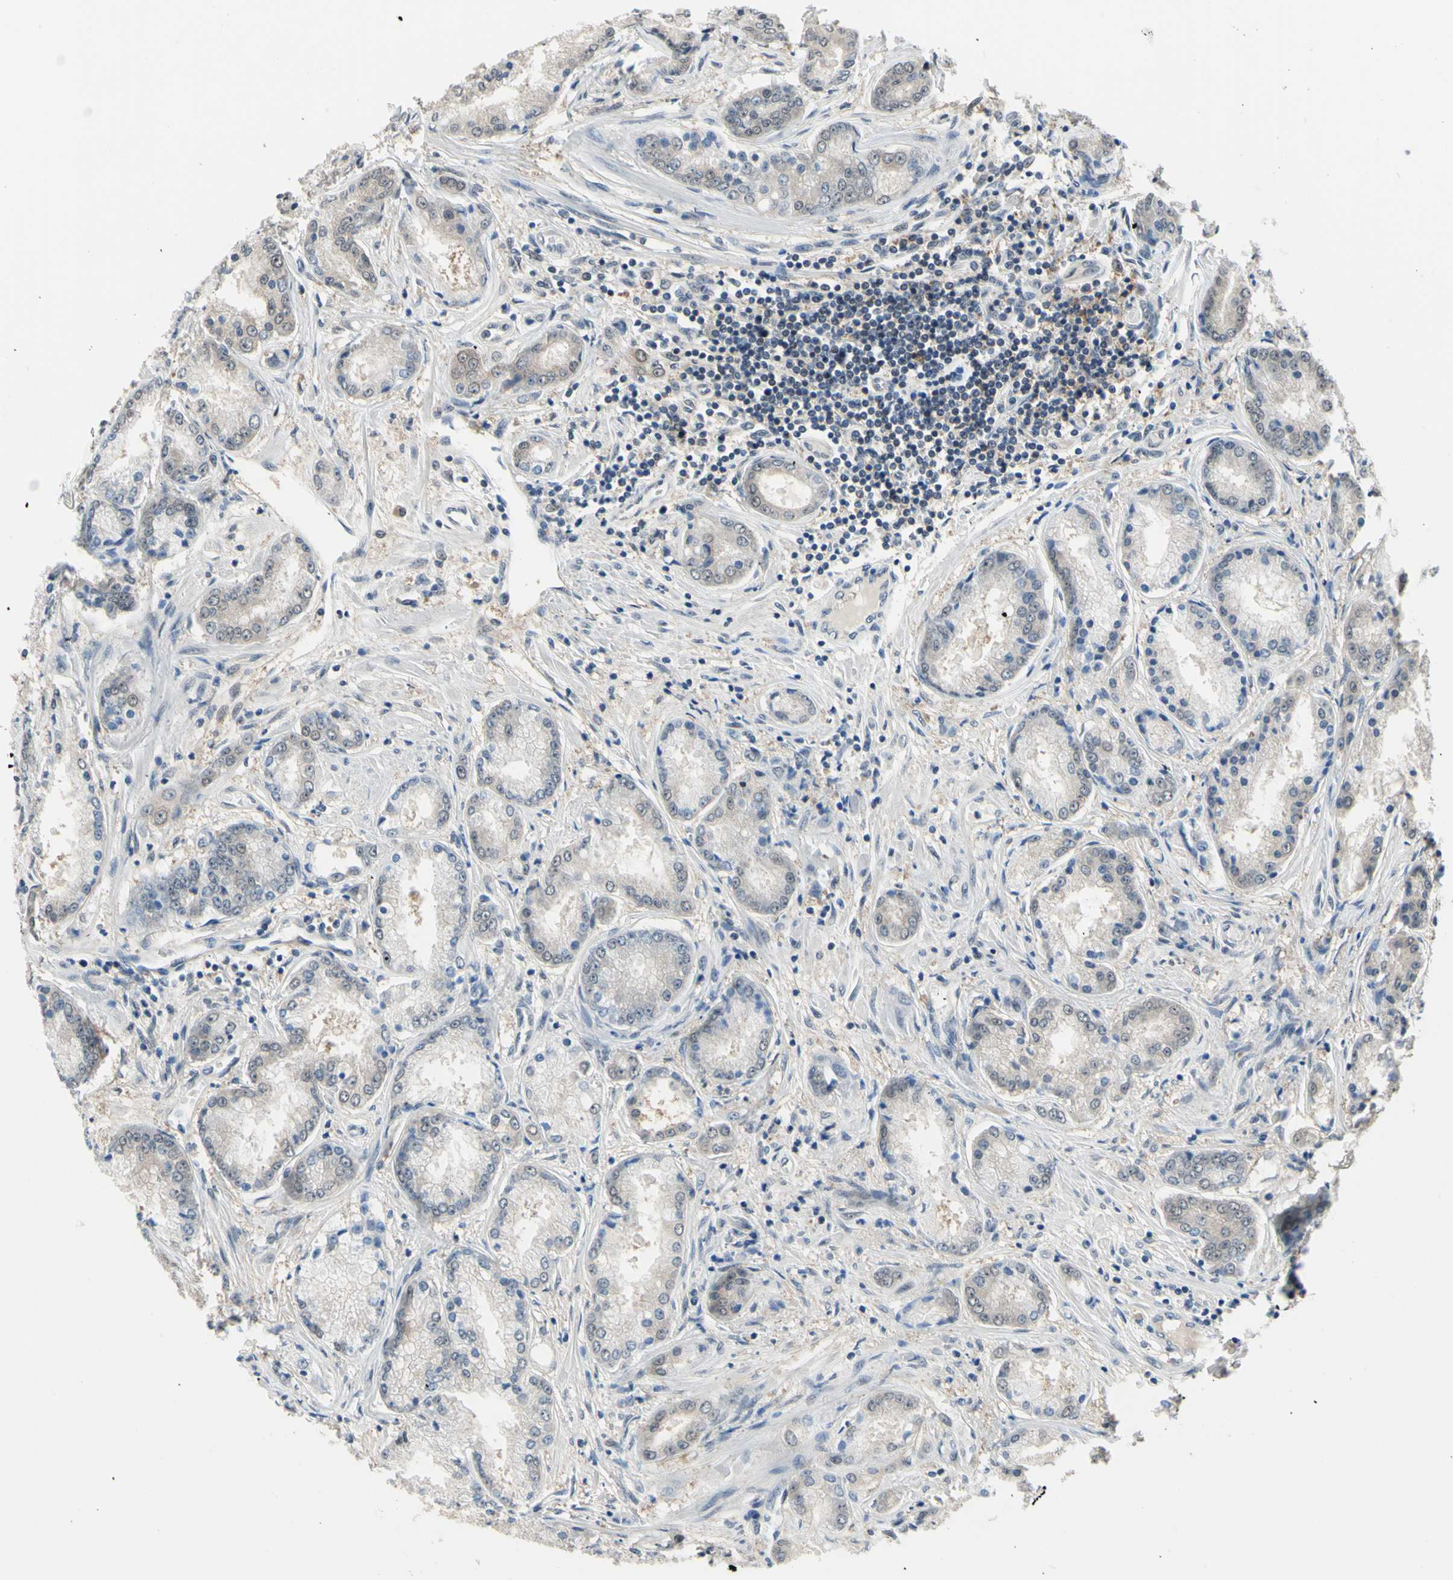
{"staining": {"intensity": "negative", "quantity": "none", "location": "none"}, "tissue": "prostate cancer", "cell_type": "Tumor cells", "image_type": "cancer", "snomed": [{"axis": "morphology", "description": "Adenocarcinoma, High grade"}, {"axis": "topography", "description": "Prostate"}], "caption": "Protein analysis of prostate cancer (adenocarcinoma (high-grade)) reveals no significant staining in tumor cells.", "gene": "HSPA4", "patient": {"sex": "male", "age": 59}}